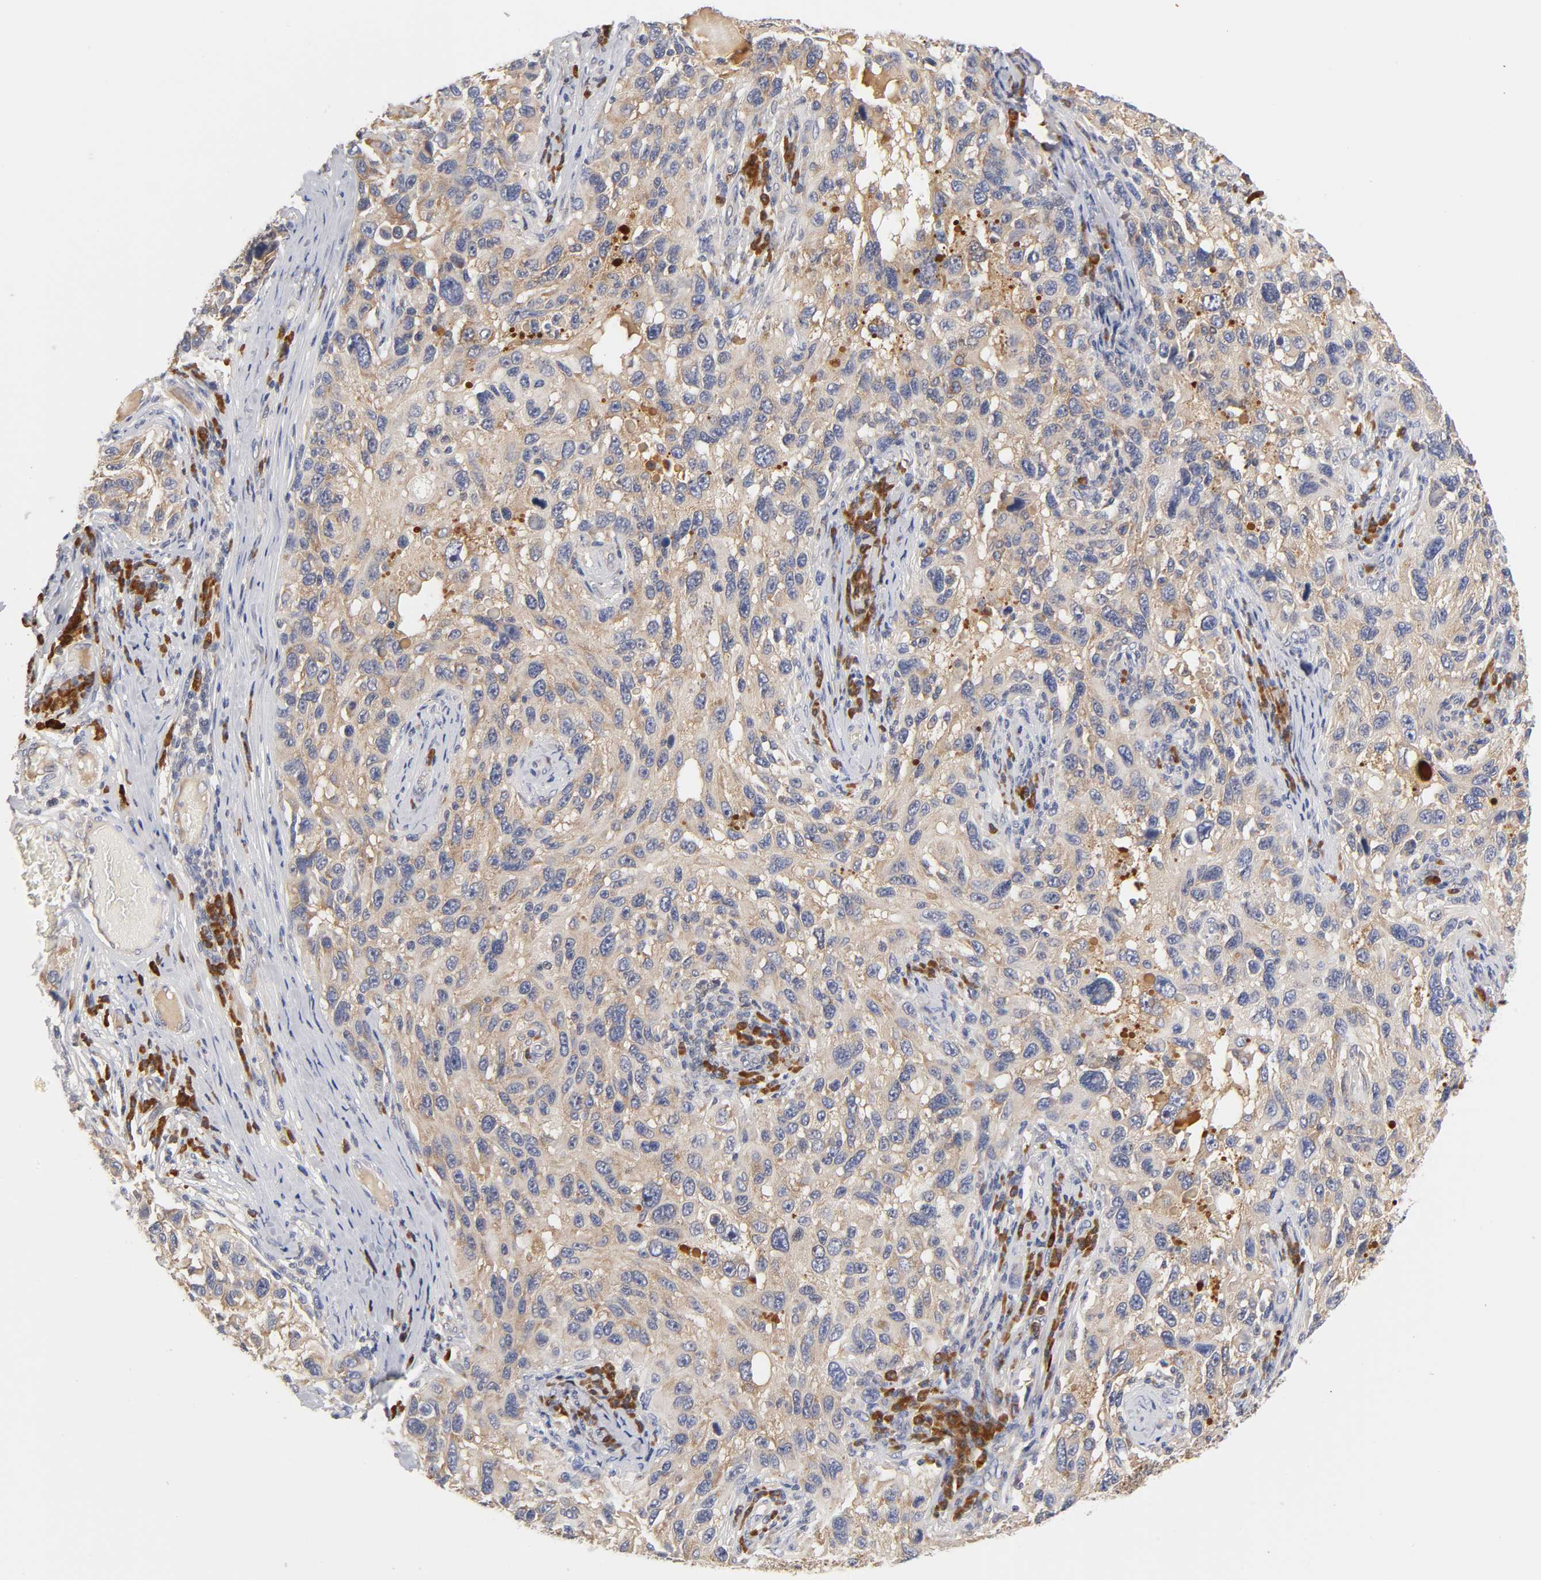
{"staining": {"intensity": "moderate", "quantity": ">75%", "location": "cytoplasmic/membranous"}, "tissue": "melanoma", "cell_type": "Tumor cells", "image_type": "cancer", "snomed": [{"axis": "morphology", "description": "Malignant melanoma, NOS"}, {"axis": "topography", "description": "Skin"}], "caption": "Immunohistochemistry micrograph of melanoma stained for a protein (brown), which exhibits medium levels of moderate cytoplasmic/membranous expression in approximately >75% of tumor cells.", "gene": "RPS29", "patient": {"sex": "male", "age": 53}}